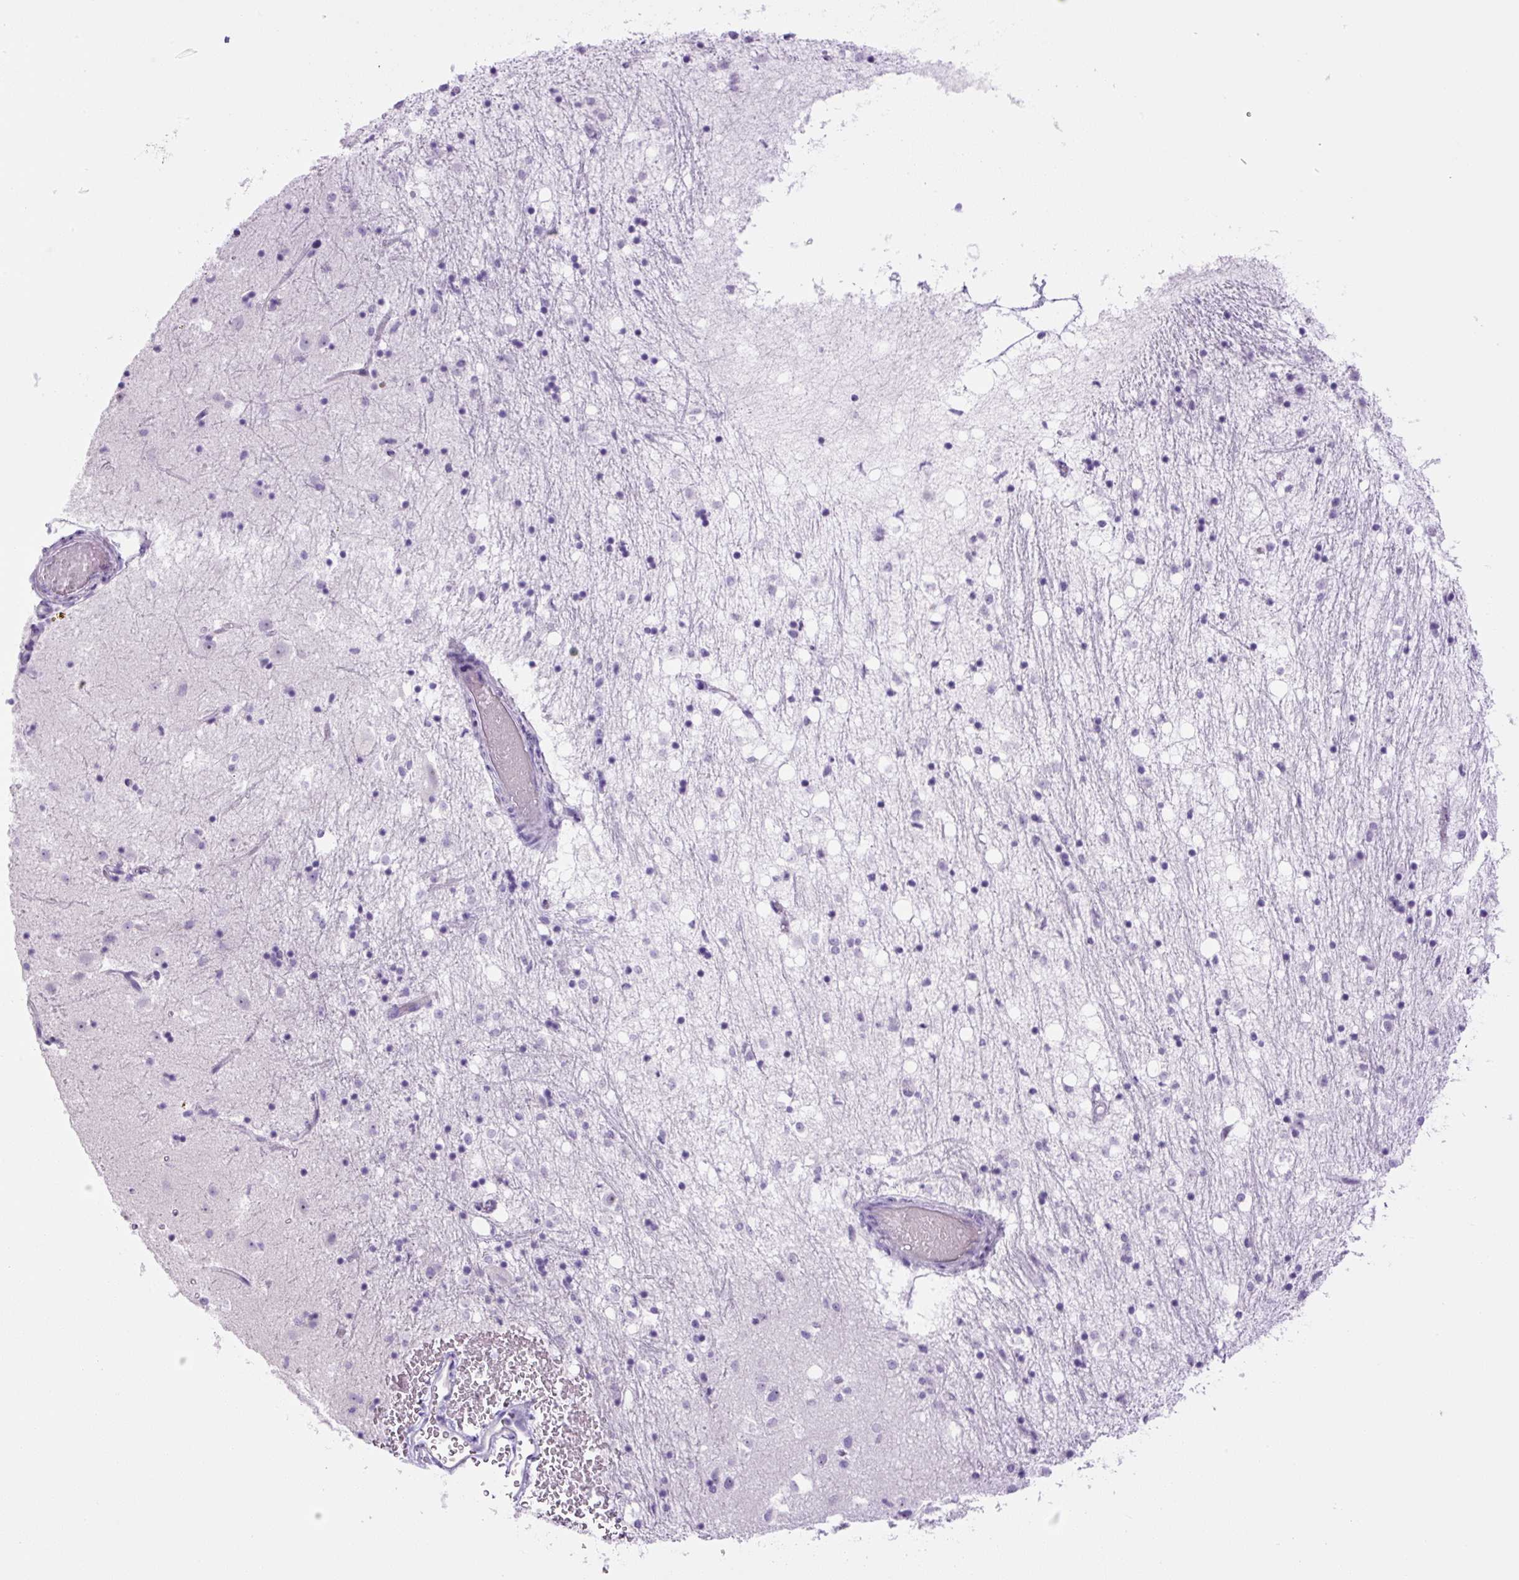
{"staining": {"intensity": "negative", "quantity": "none", "location": "none"}, "tissue": "caudate", "cell_type": "Glial cells", "image_type": "normal", "snomed": [{"axis": "morphology", "description": "Normal tissue, NOS"}, {"axis": "topography", "description": "Lateral ventricle wall"}], "caption": "An image of caudate stained for a protein demonstrates no brown staining in glial cells.", "gene": "TMEM151B", "patient": {"sex": "male", "age": 58}}